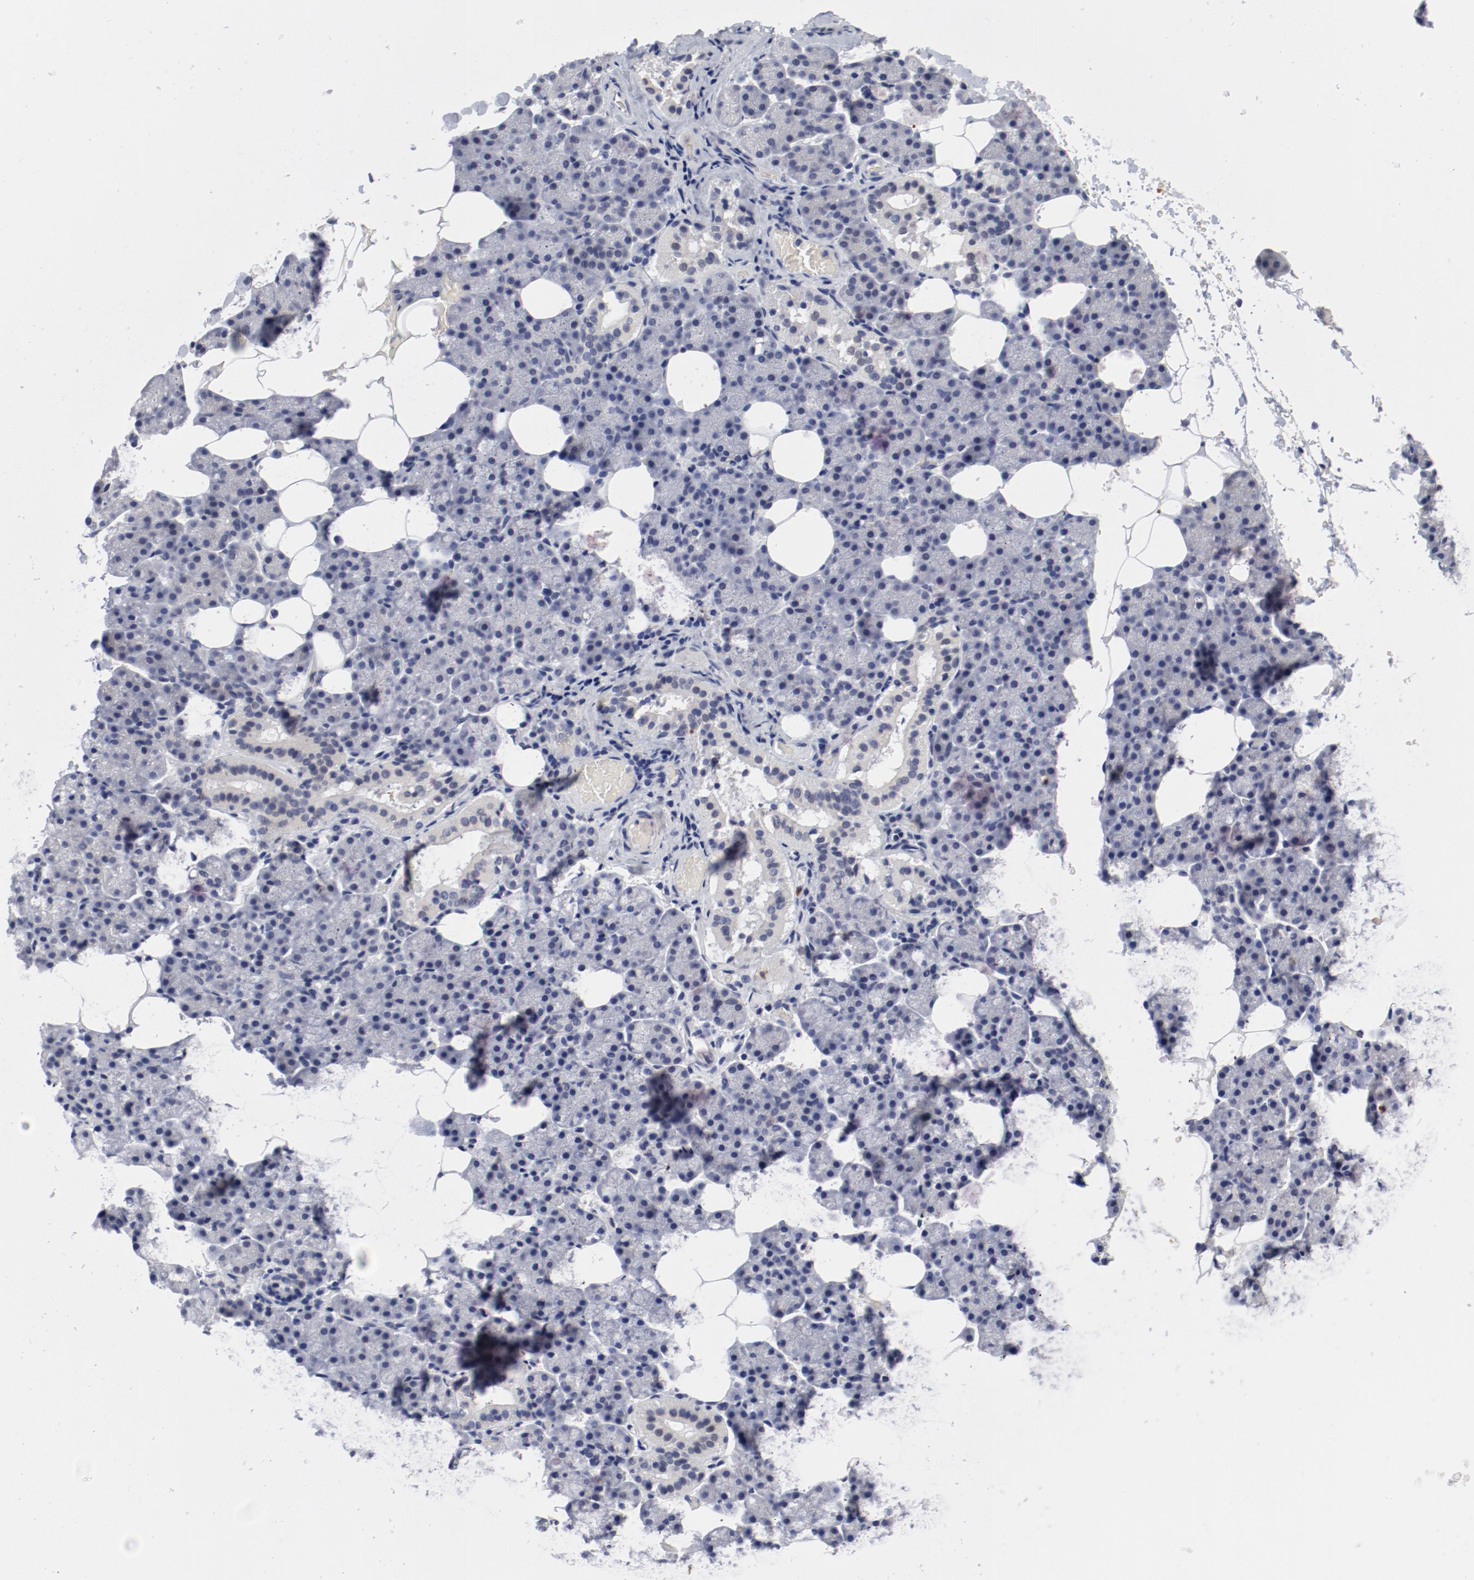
{"staining": {"intensity": "negative", "quantity": "none", "location": "none"}, "tissue": "salivary gland", "cell_type": "Glandular cells", "image_type": "normal", "snomed": [{"axis": "morphology", "description": "Normal tissue, NOS"}, {"axis": "topography", "description": "Lymph node"}, {"axis": "topography", "description": "Salivary gland"}], "caption": "High power microscopy photomicrograph of an immunohistochemistry image of unremarkable salivary gland, revealing no significant positivity in glandular cells. (DAB (3,3'-diaminobenzidine) IHC with hematoxylin counter stain).", "gene": "ANKLE2", "patient": {"sex": "male", "age": 8}}